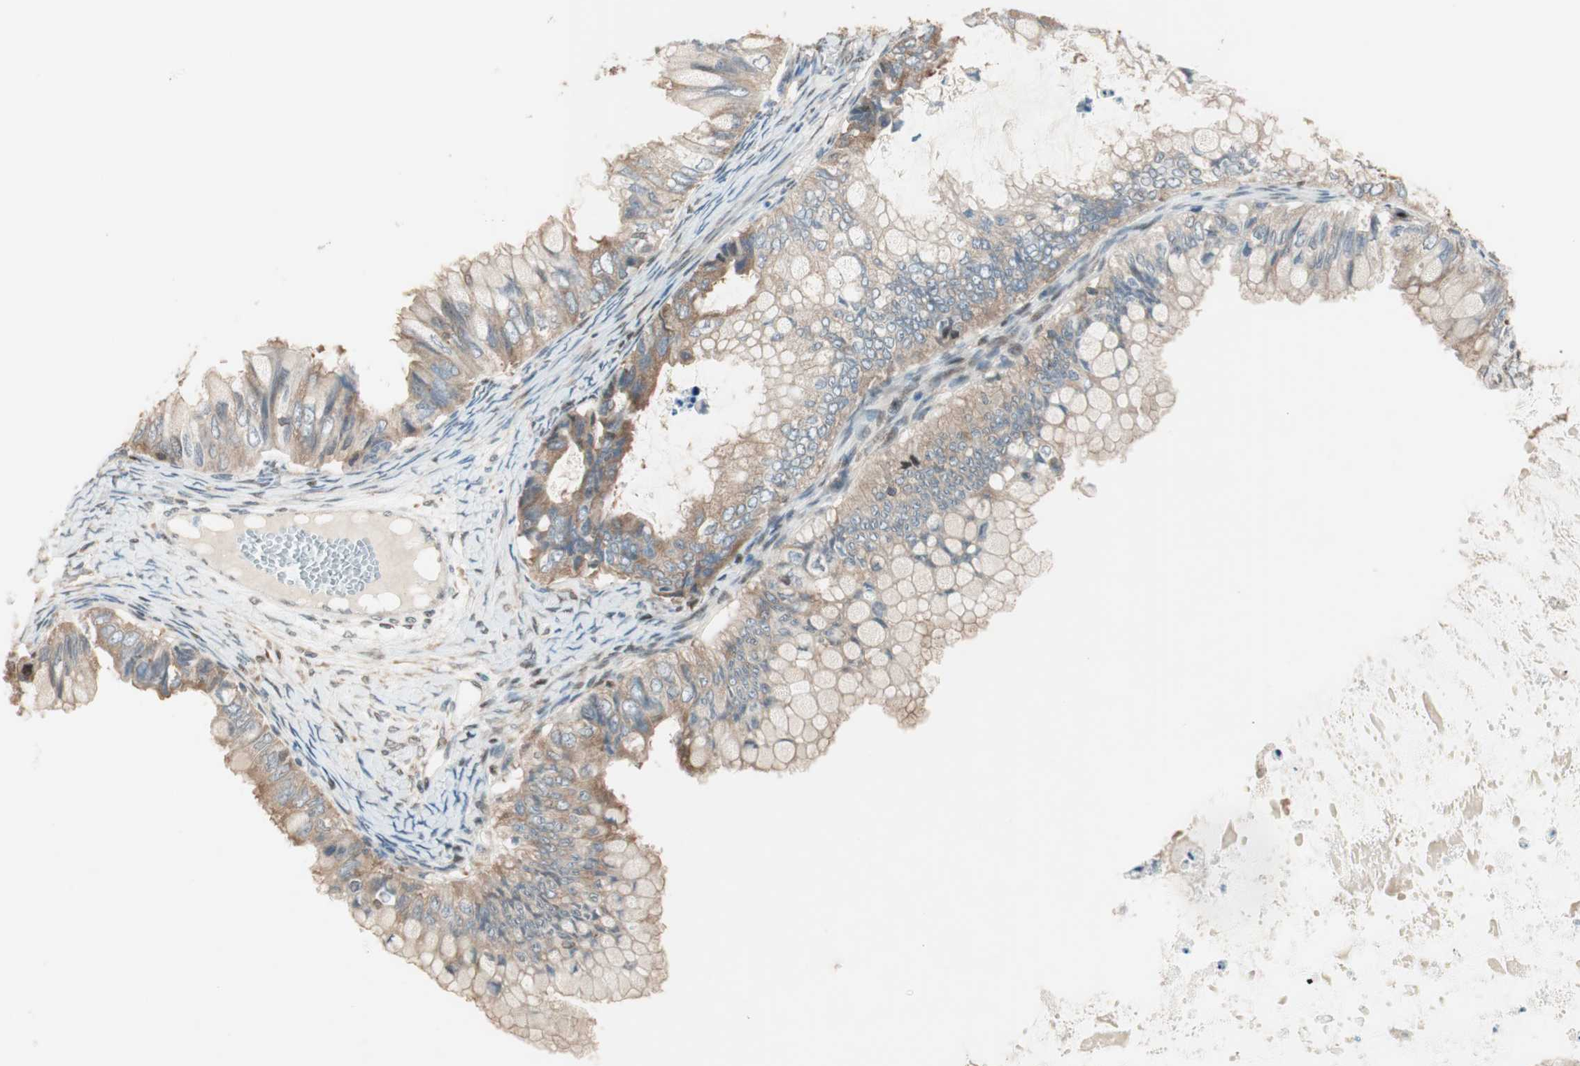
{"staining": {"intensity": "moderate", "quantity": ">75%", "location": "cytoplasmic/membranous"}, "tissue": "ovarian cancer", "cell_type": "Tumor cells", "image_type": "cancer", "snomed": [{"axis": "morphology", "description": "Cystadenocarcinoma, mucinous, NOS"}, {"axis": "topography", "description": "Ovary"}], "caption": "The immunohistochemical stain labels moderate cytoplasmic/membranous expression in tumor cells of ovarian mucinous cystadenocarcinoma tissue.", "gene": "BIN1", "patient": {"sex": "female", "age": 80}}